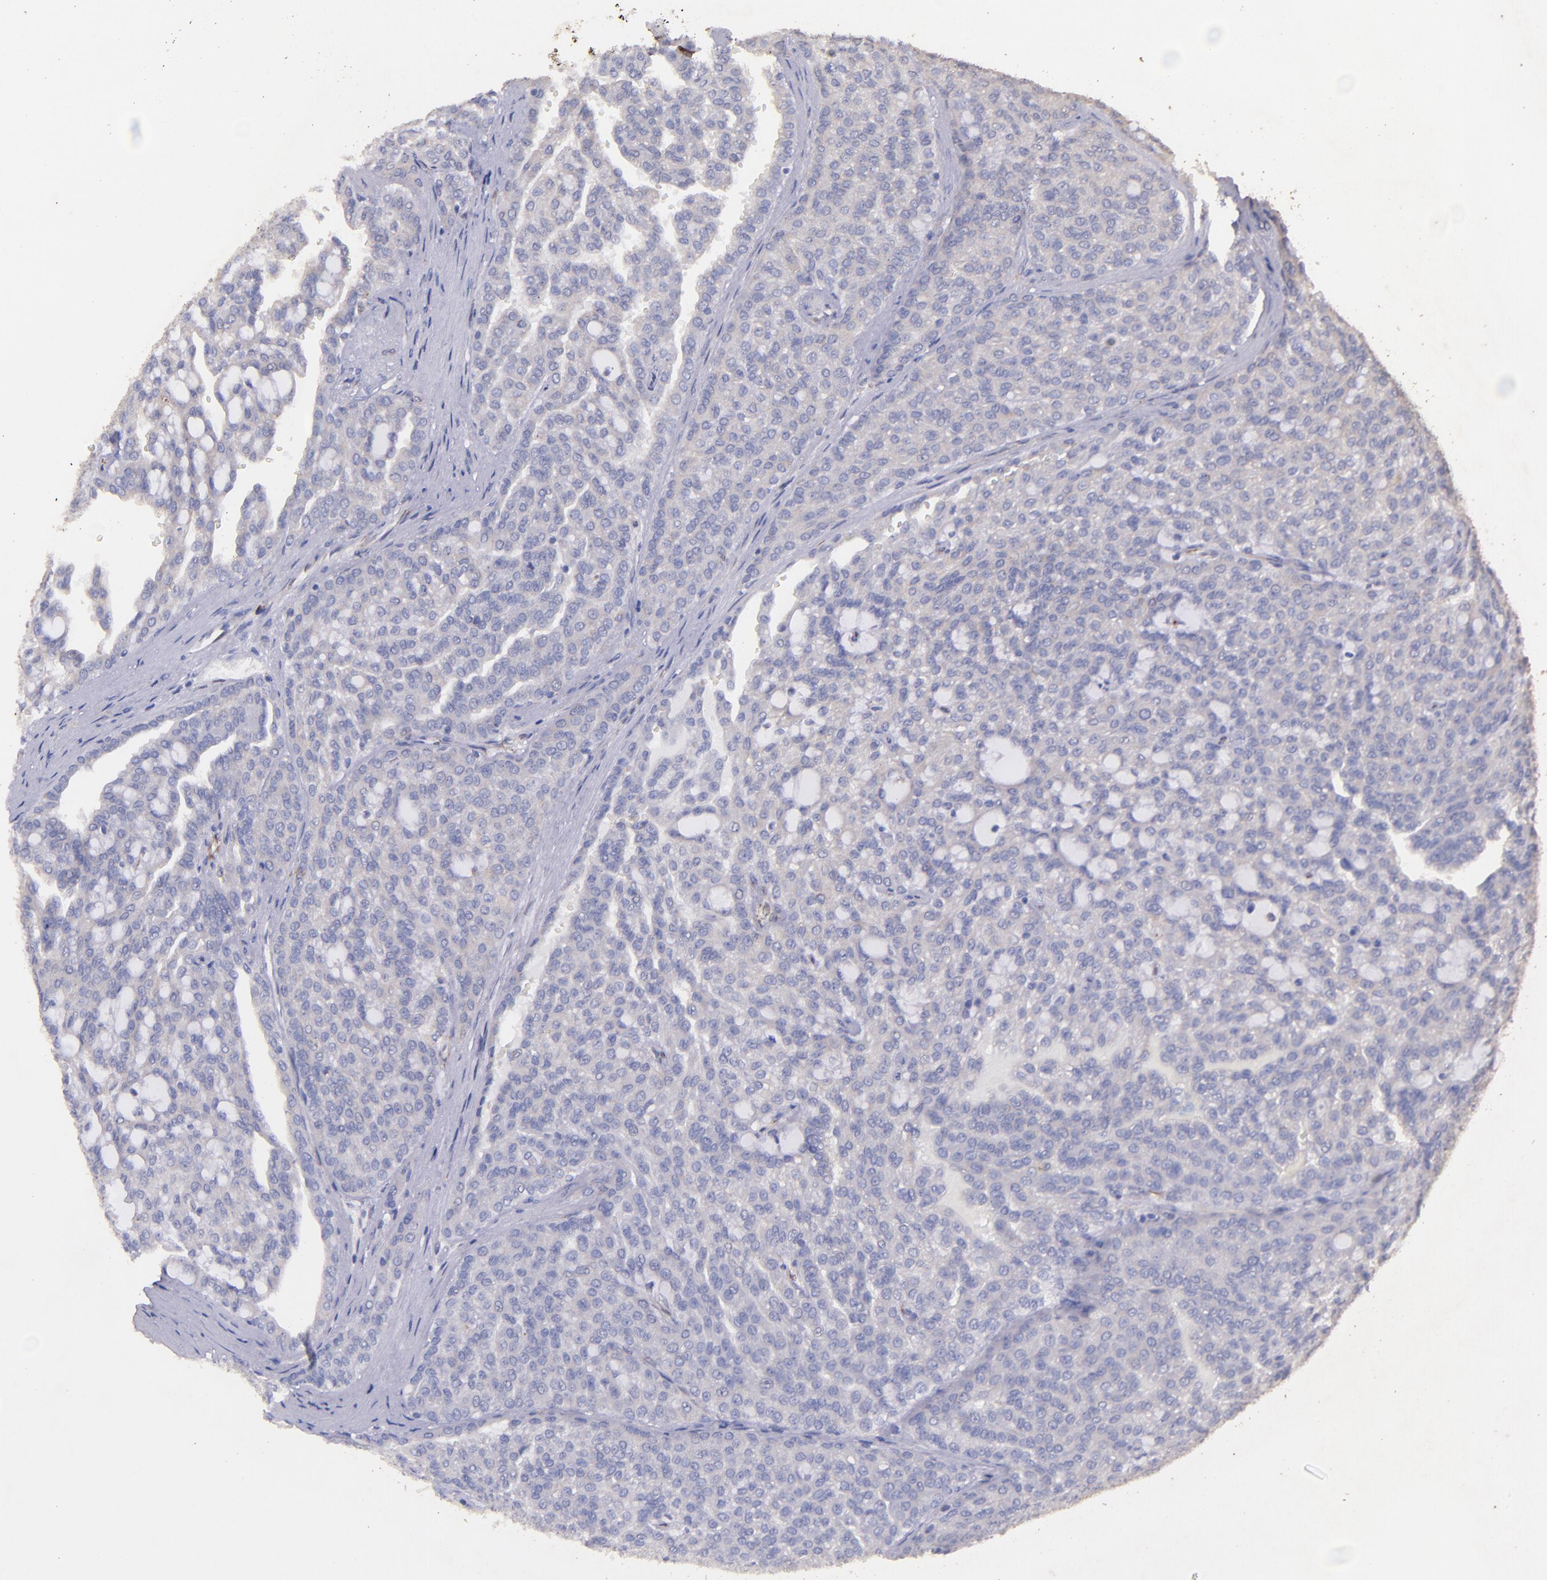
{"staining": {"intensity": "negative", "quantity": "none", "location": "none"}, "tissue": "renal cancer", "cell_type": "Tumor cells", "image_type": "cancer", "snomed": [{"axis": "morphology", "description": "Adenocarcinoma, NOS"}, {"axis": "topography", "description": "Kidney"}], "caption": "Renal cancer was stained to show a protein in brown. There is no significant positivity in tumor cells.", "gene": "RET", "patient": {"sex": "male", "age": 63}}